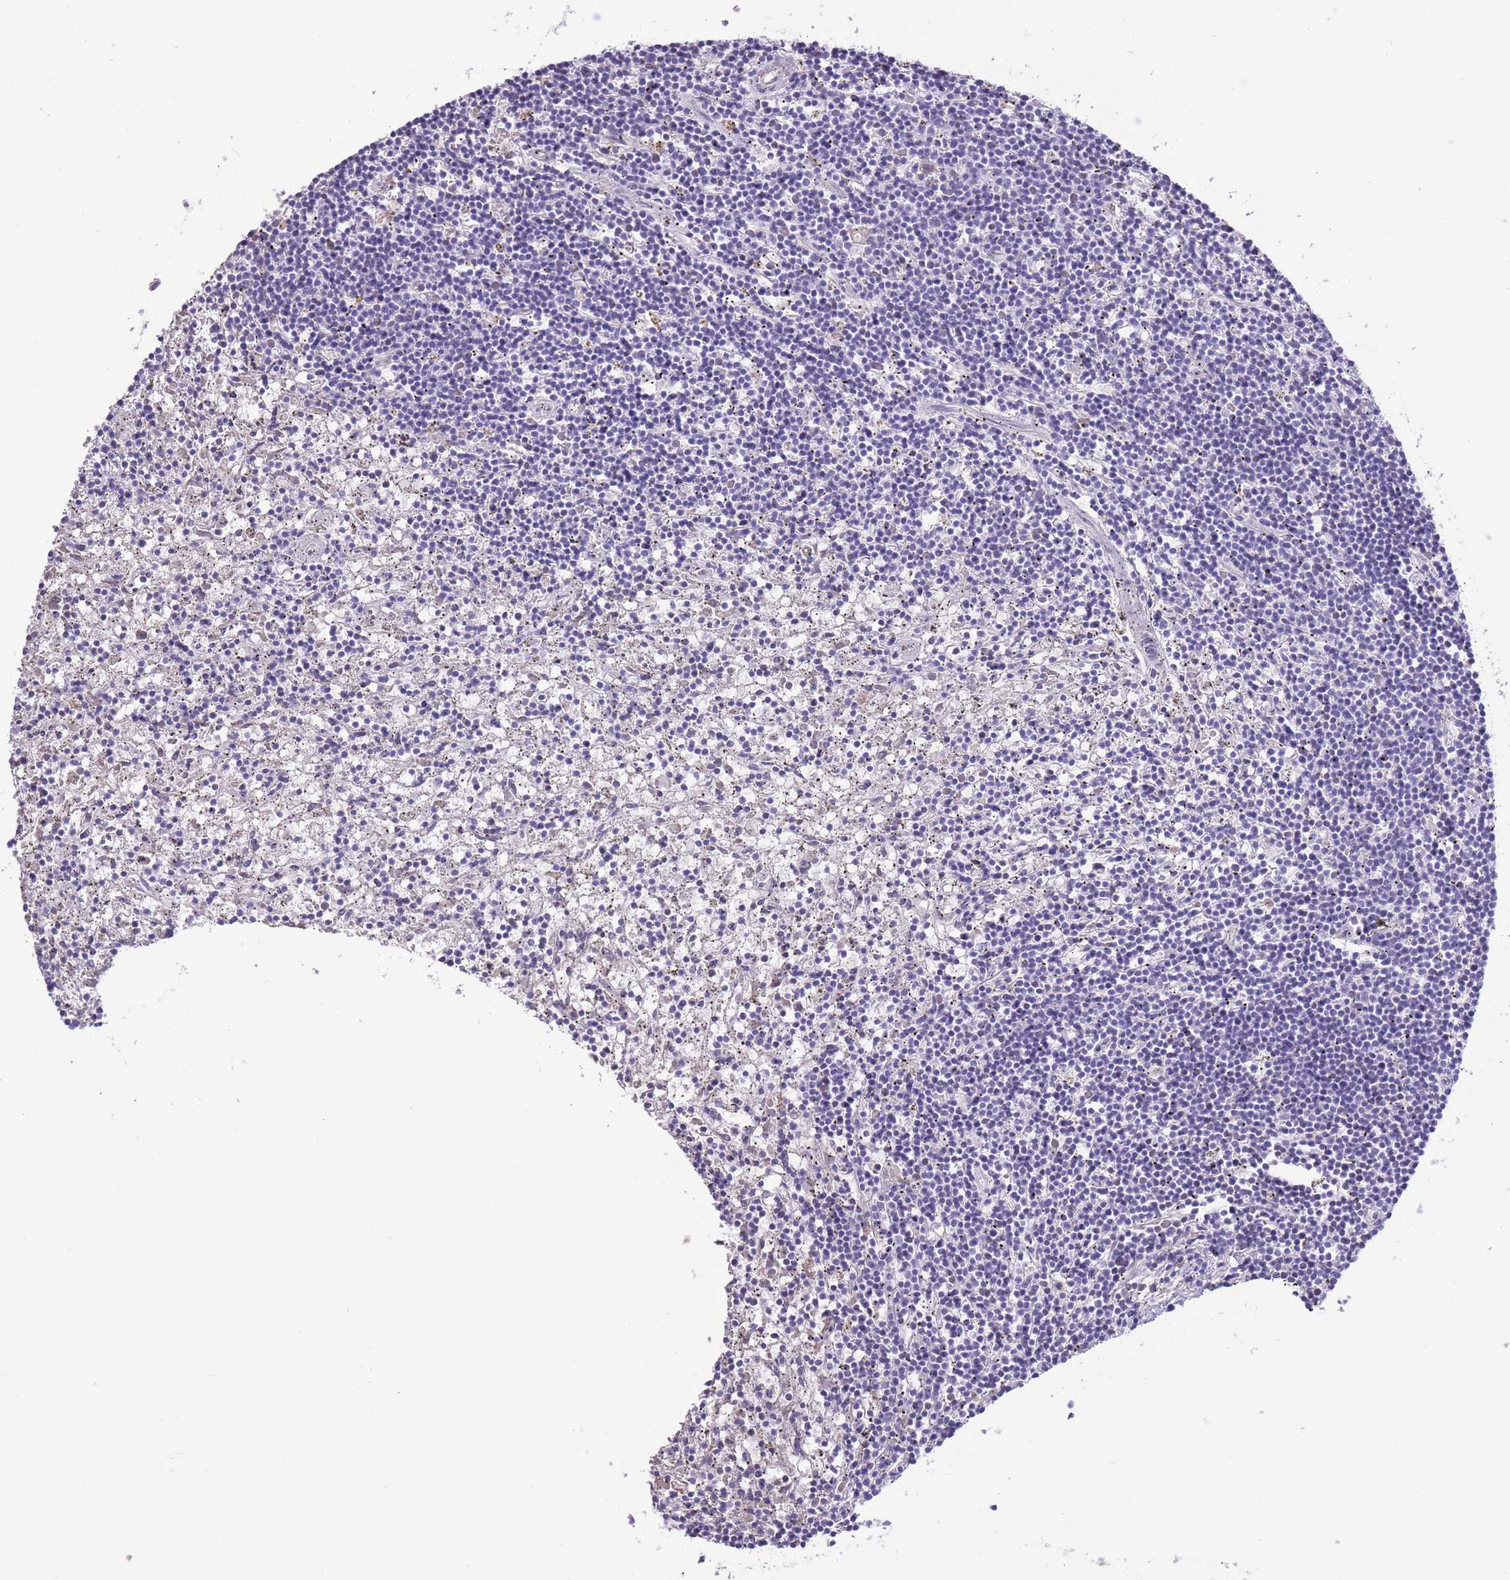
{"staining": {"intensity": "negative", "quantity": "none", "location": "none"}, "tissue": "lymphoma", "cell_type": "Tumor cells", "image_type": "cancer", "snomed": [{"axis": "morphology", "description": "Malignant lymphoma, non-Hodgkin's type, Low grade"}, {"axis": "topography", "description": "Spleen"}], "caption": "Tumor cells are negative for protein expression in human low-grade malignant lymphoma, non-Hodgkin's type. (DAB immunohistochemistry (IHC) visualized using brightfield microscopy, high magnification).", "gene": "WDR70", "patient": {"sex": "male", "age": 76}}